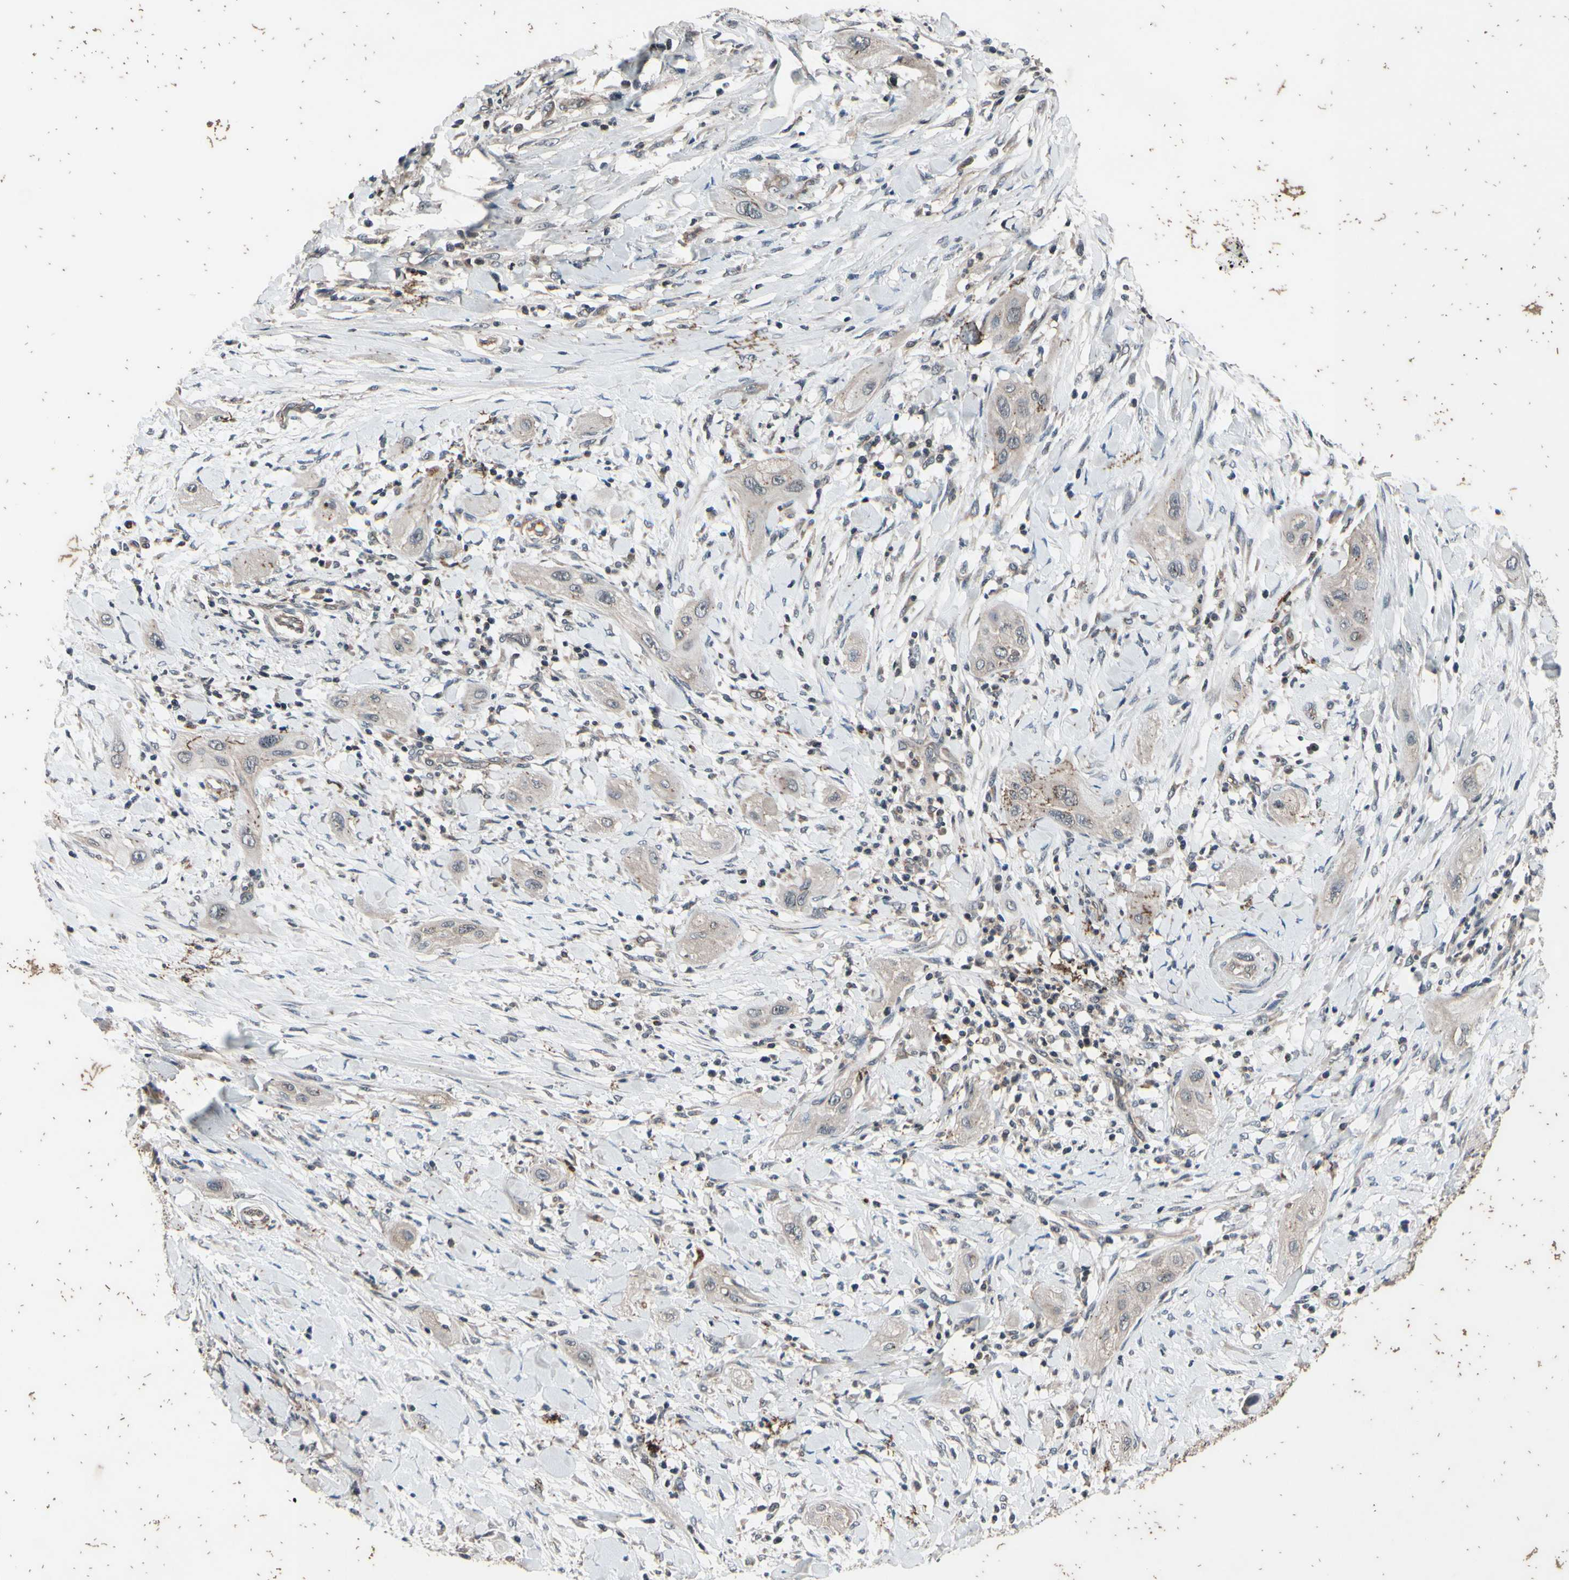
{"staining": {"intensity": "weak", "quantity": ">75%", "location": "cytoplasmic/membranous"}, "tissue": "lung cancer", "cell_type": "Tumor cells", "image_type": "cancer", "snomed": [{"axis": "morphology", "description": "Squamous cell carcinoma, NOS"}, {"axis": "topography", "description": "Lung"}], "caption": "Human lung cancer stained with a brown dye demonstrates weak cytoplasmic/membranous positive staining in about >75% of tumor cells.", "gene": "MBTPS2", "patient": {"sex": "female", "age": 47}}